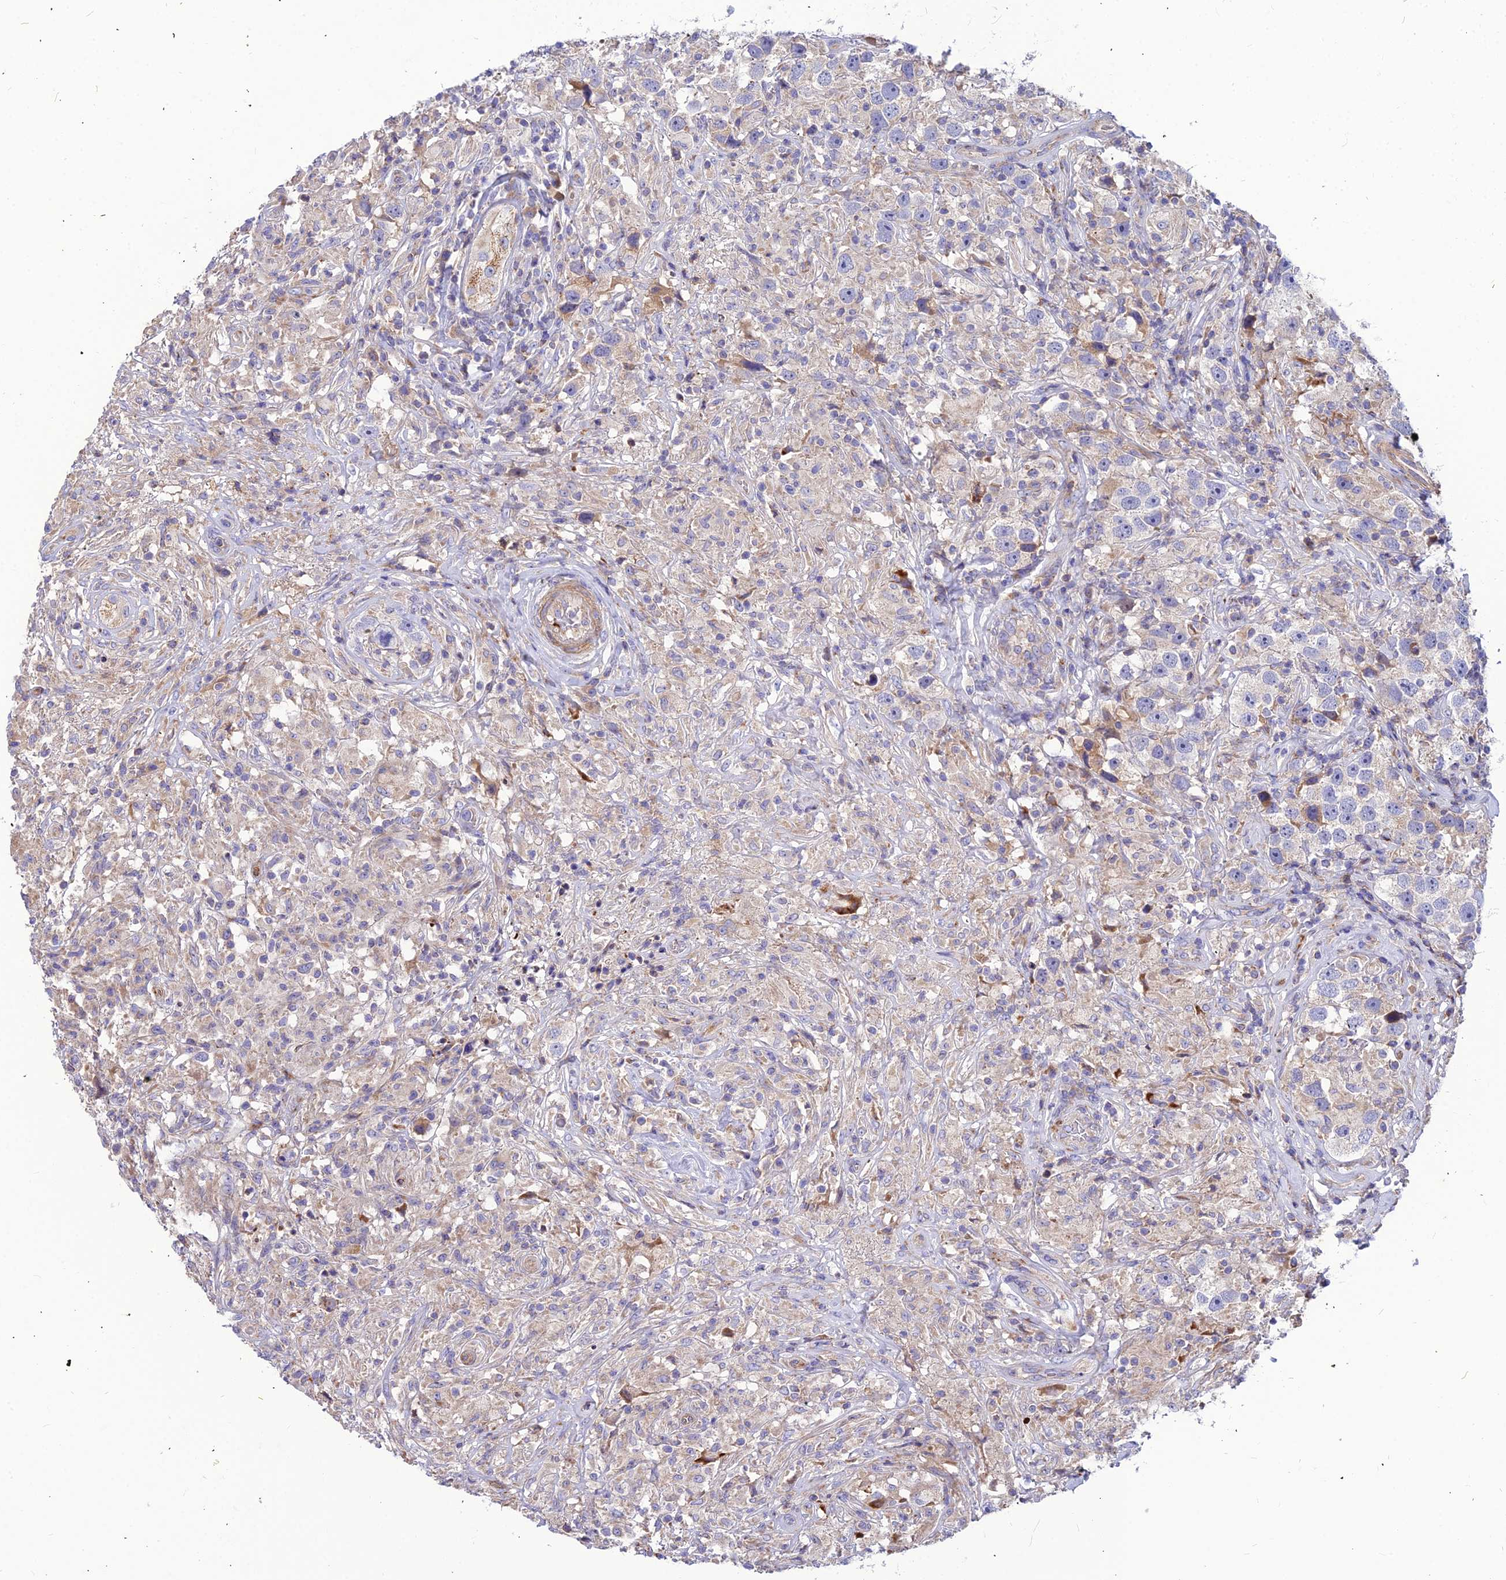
{"staining": {"intensity": "negative", "quantity": "none", "location": "none"}, "tissue": "testis cancer", "cell_type": "Tumor cells", "image_type": "cancer", "snomed": [{"axis": "morphology", "description": "Seminoma, NOS"}, {"axis": "topography", "description": "Testis"}], "caption": "A photomicrograph of testis cancer stained for a protein displays no brown staining in tumor cells. (DAB IHC, high magnification).", "gene": "ASPHD1", "patient": {"sex": "male", "age": 49}}